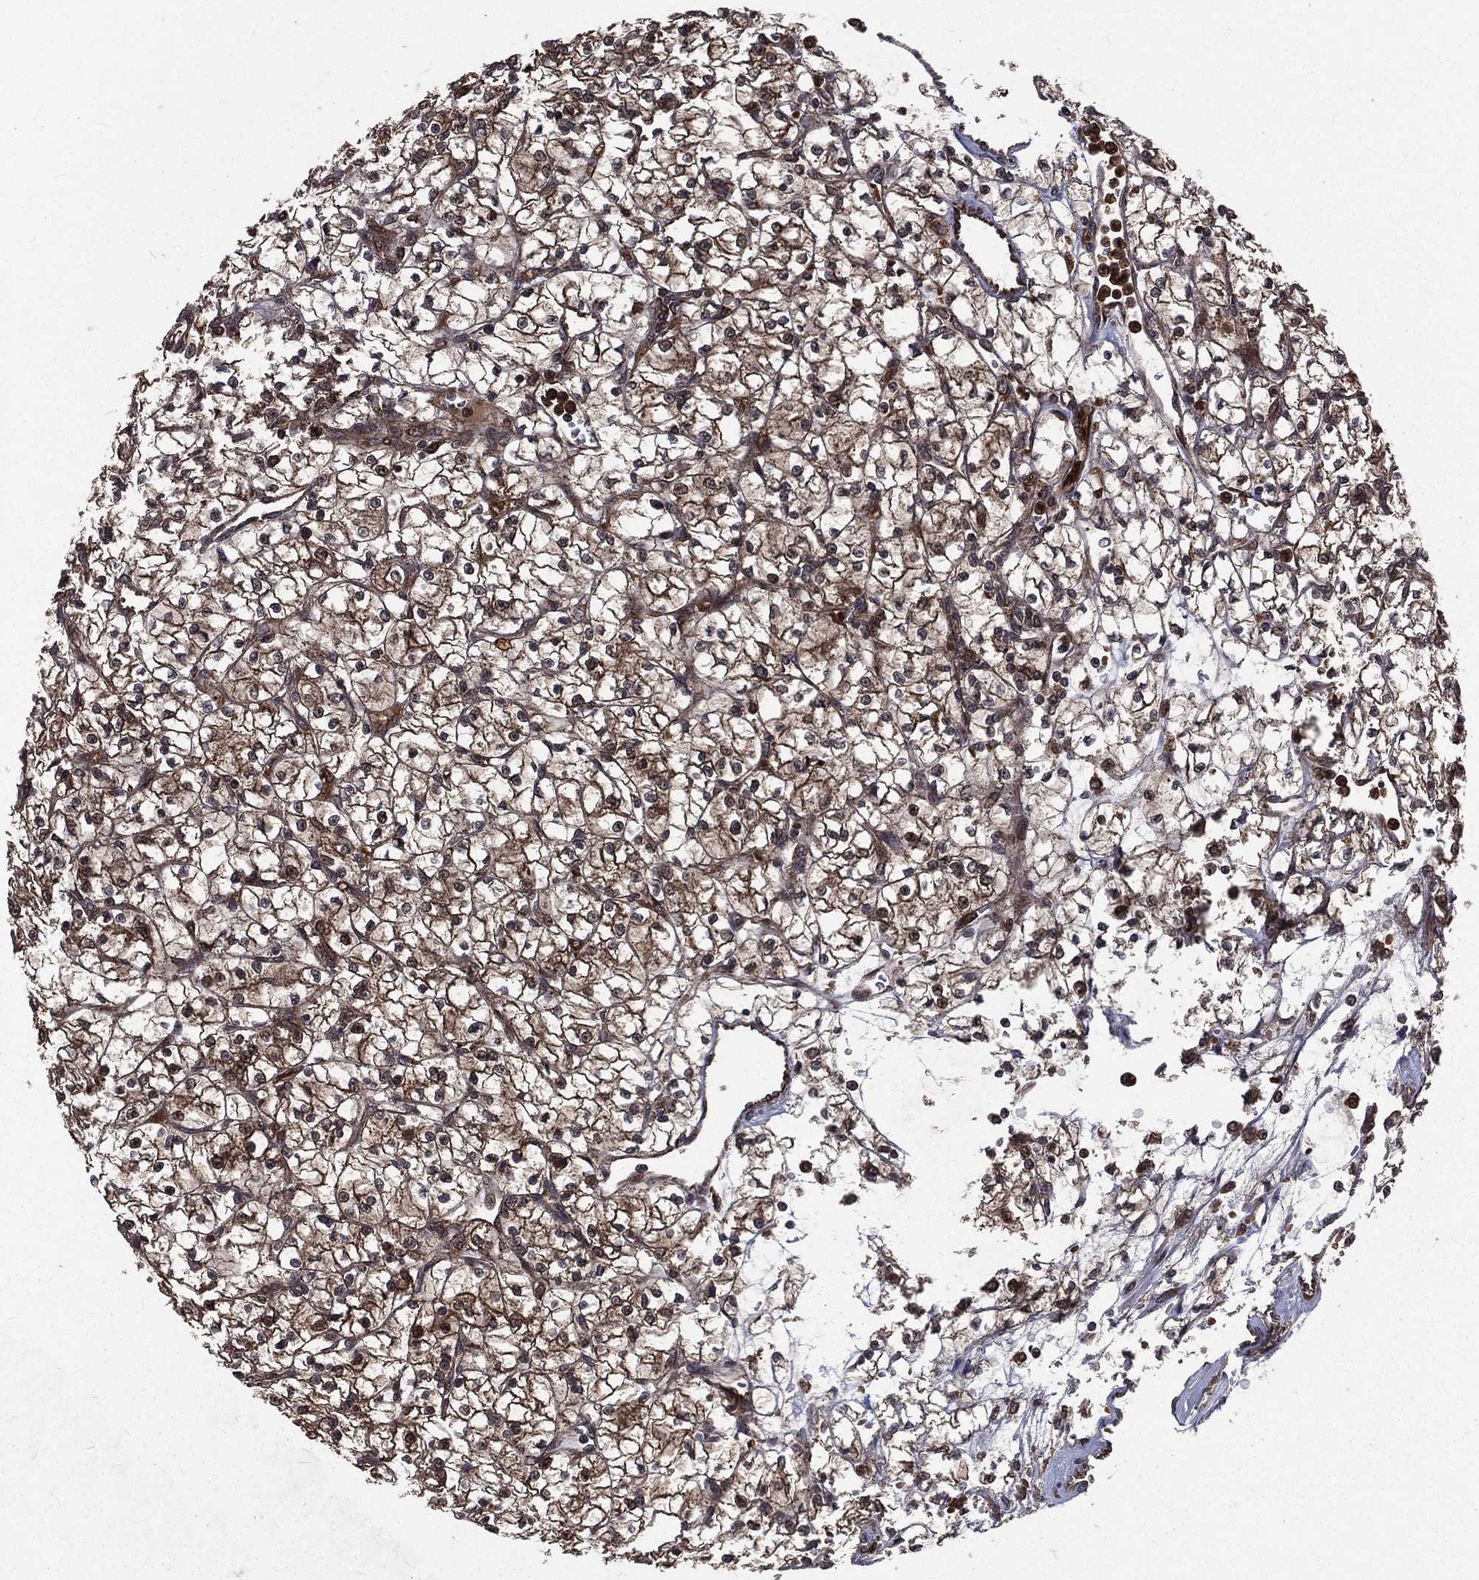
{"staining": {"intensity": "moderate", "quantity": ">75%", "location": "cytoplasmic/membranous"}, "tissue": "renal cancer", "cell_type": "Tumor cells", "image_type": "cancer", "snomed": [{"axis": "morphology", "description": "Adenocarcinoma, NOS"}, {"axis": "topography", "description": "Kidney"}], "caption": "Renal cancer was stained to show a protein in brown. There is medium levels of moderate cytoplasmic/membranous expression in about >75% of tumor cells.", "gene": "LENG8", "patient": {"sex": "female", "age": 64}}